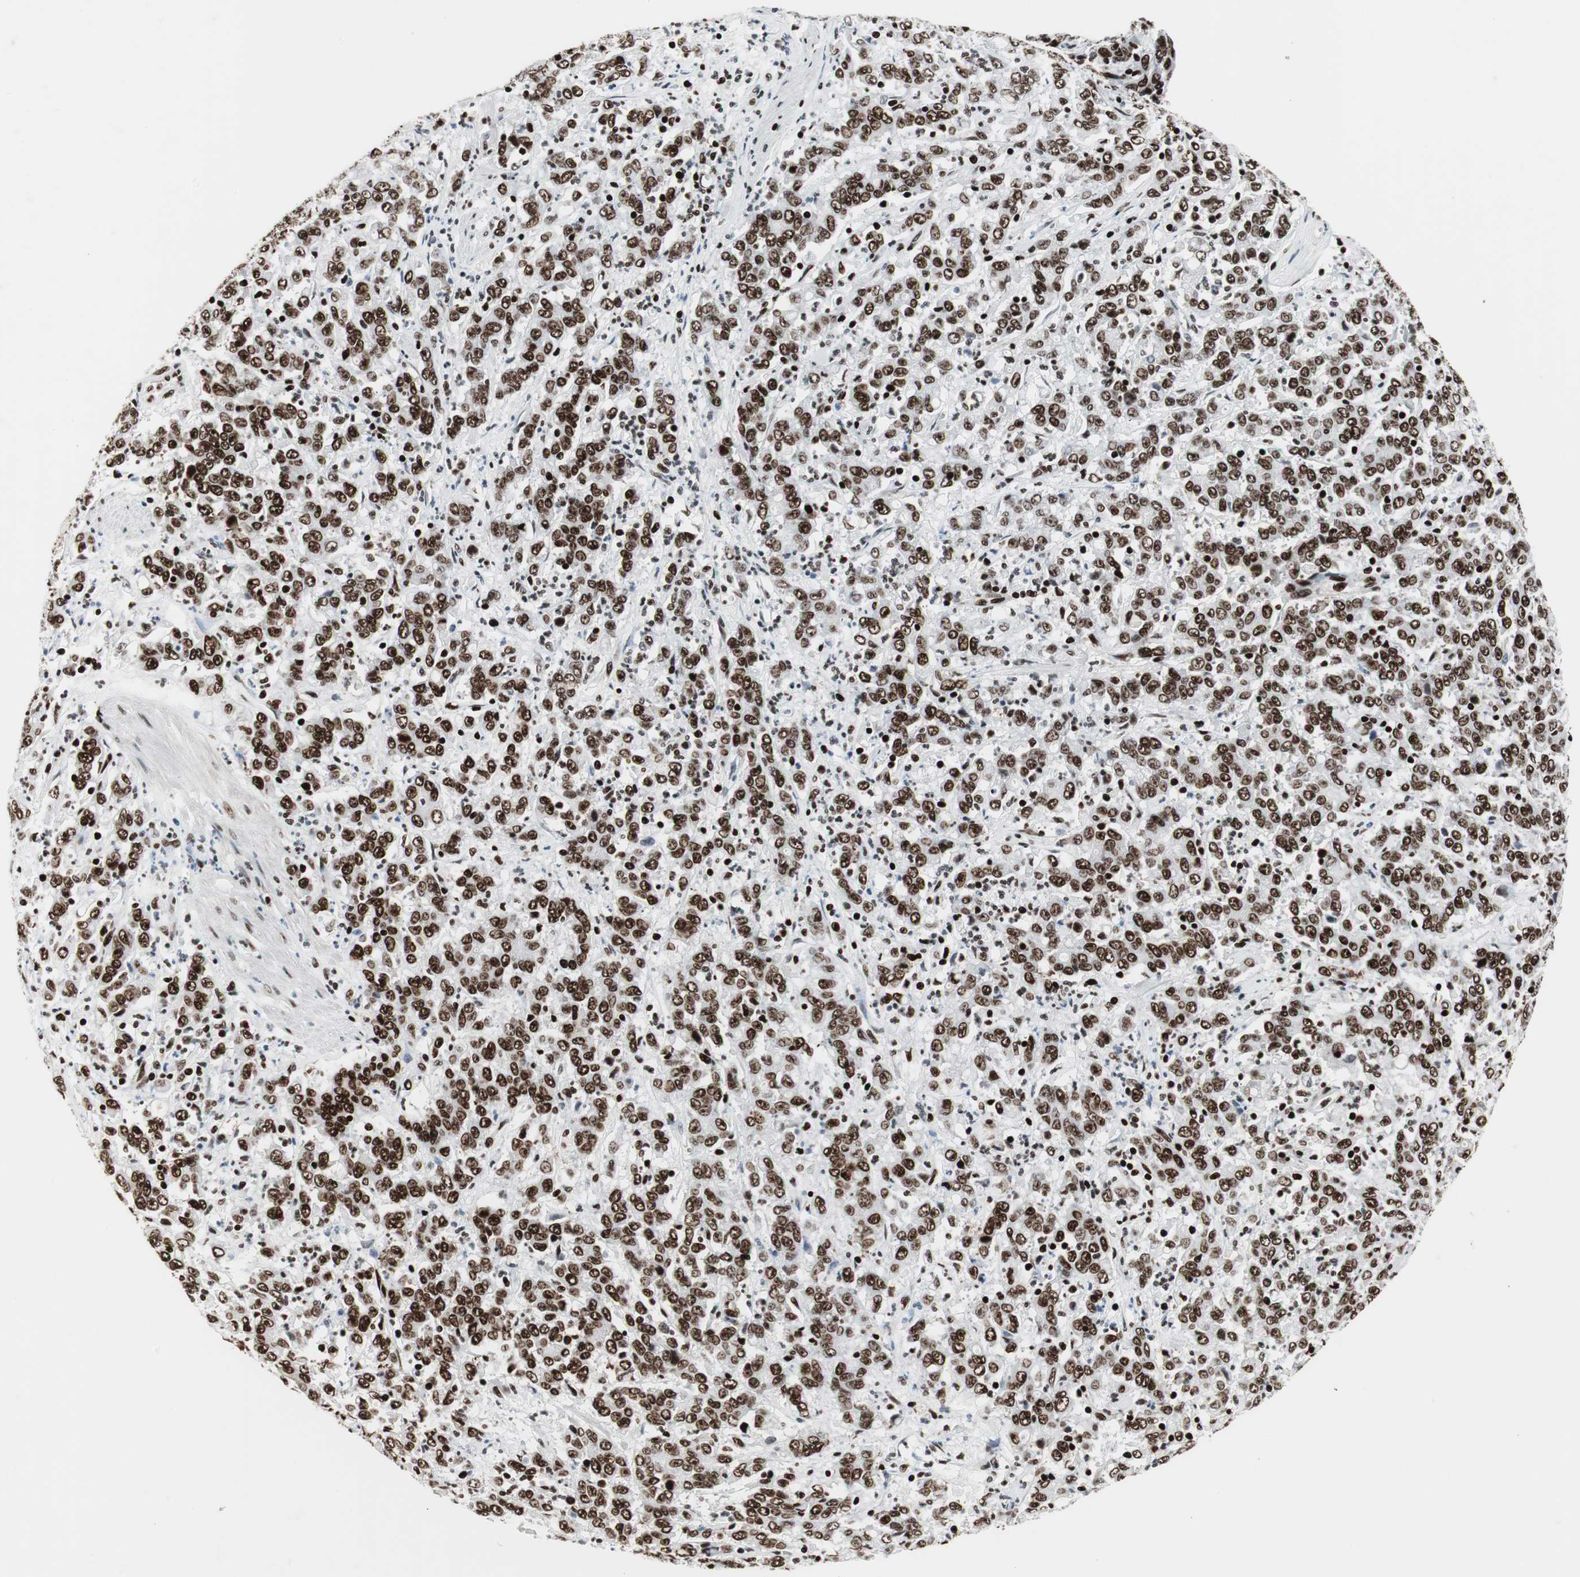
{"staining": {"intensity": "strong", "quantity": ">75%", "location": "nuclear"}, "tissue": "stomach cancer", "cell_type": "Tumor cells", "image_type": "cancer", "snomed": [{"axis": "morphology", "description": "Adenocarcinoma, NOS"}, {"axis": "topography", "description": "Stomach, lower"}], "caption": "Immunohistochemical staining of human stomach cancer exhibits high levels of strong nuclear staining in approximately >75% of tumor cells.", "gene": "MTA2", "patient": {"sex": "female", "age": 71}}